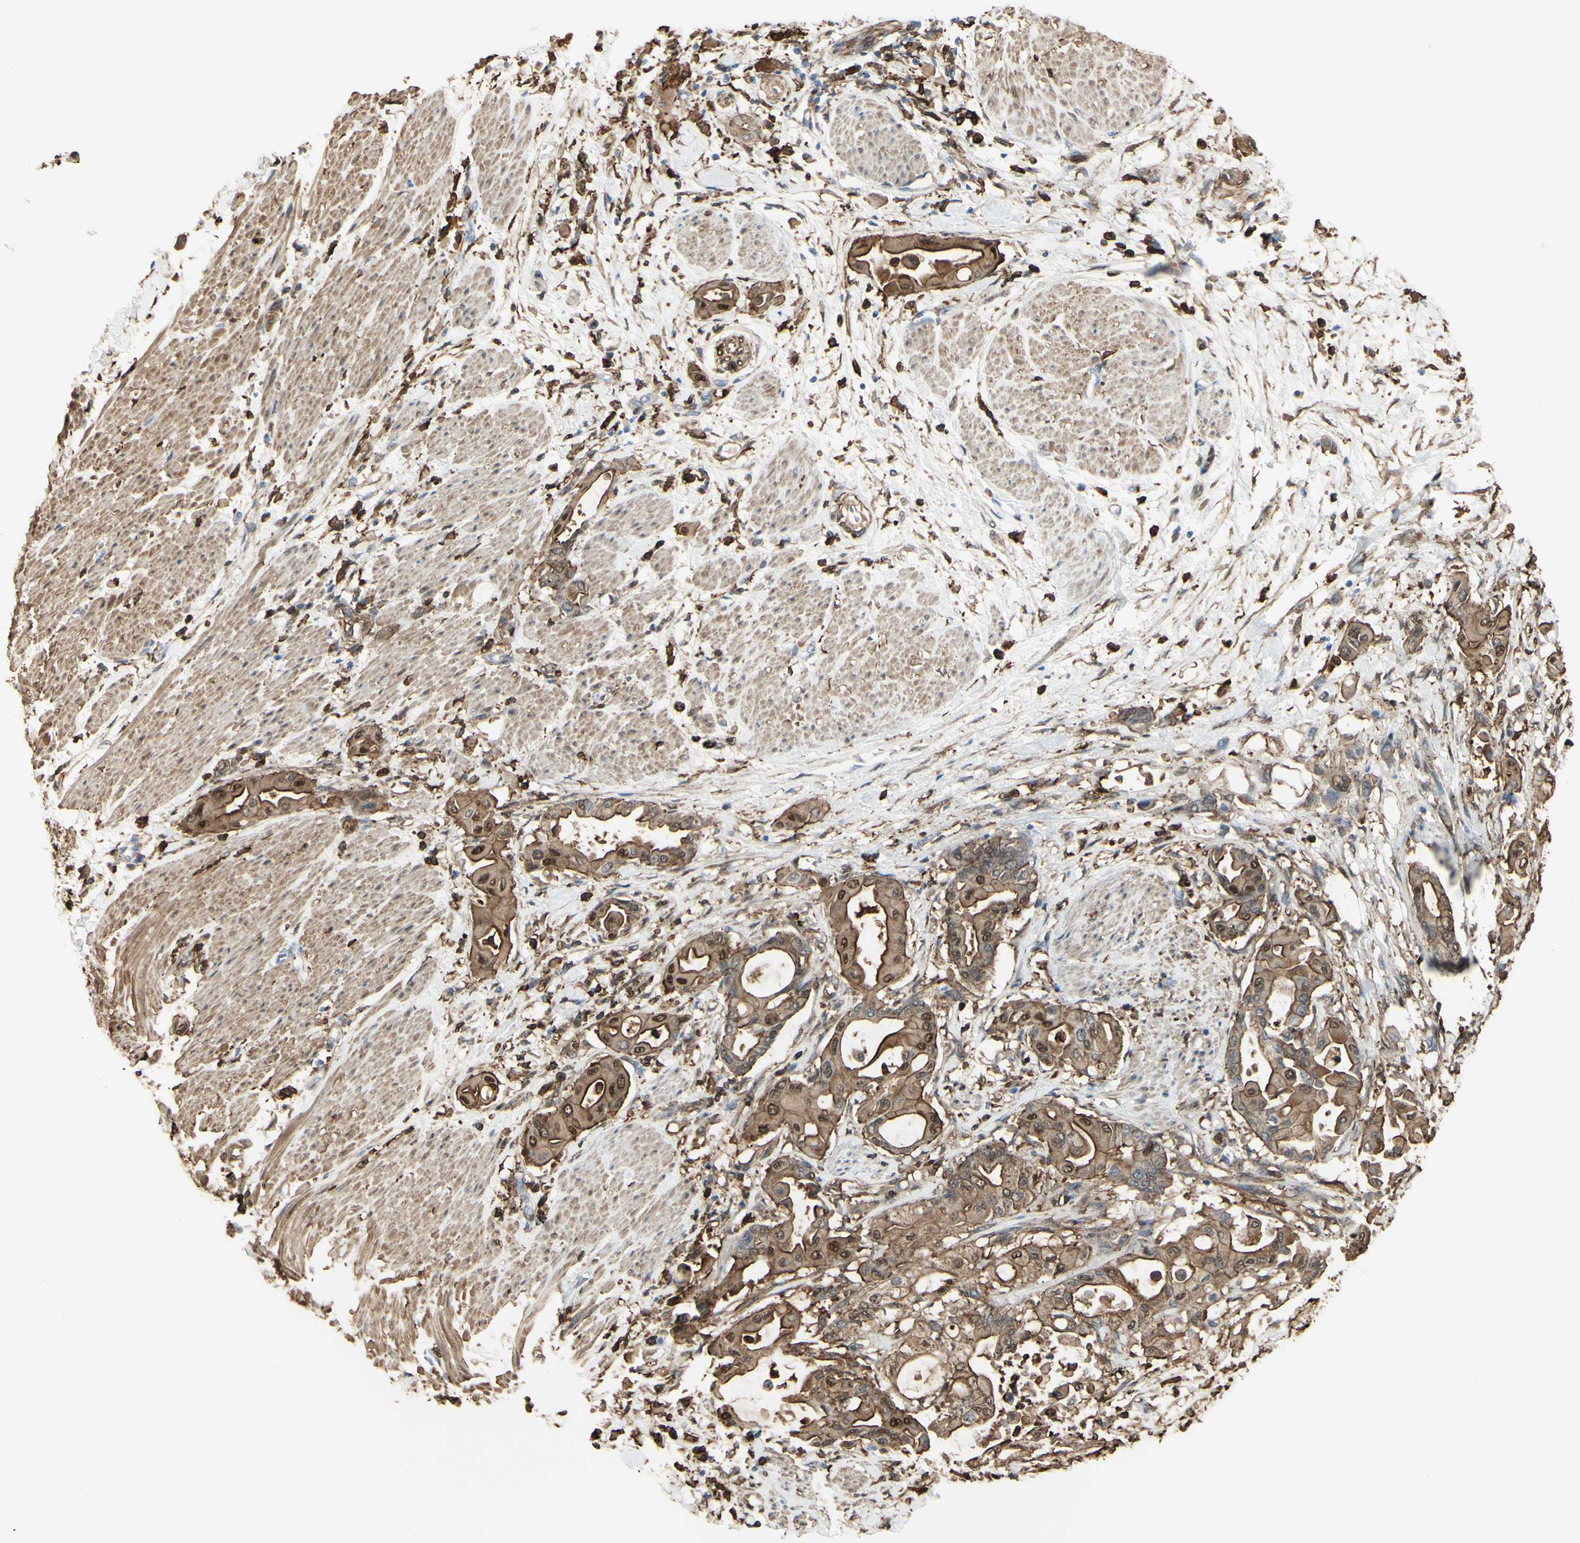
{"staining": {"intensity": "moderate", "quantity": ">75%", "location": "cytoplasmic/membranous"}, "tissue": "pancreatic cancer", "cell_type": "Tumor cells", "image_type": "cancer", "snomed": [{"axis": "morphology", "description": "Adenocarcinoma, NOS"}, {"axis": "morphology", "description": "Adenocarcinoma, metastatic, NOS"}, {"axis": "topography", "description": "Lymph node"}, {"axis": "topography", "description": "Pancreas"}, {"axis": "topography", "description": "Duodenum"}], "caption": "Brown immunohistochemical staining in pancreatic cancer (adenocarcinoma) shows moderate cytoplasmic/membranous positivity in approximately >75% of tumor cells.", "gene": "GSN", "patient": {"sex": "female", "age": 64}}